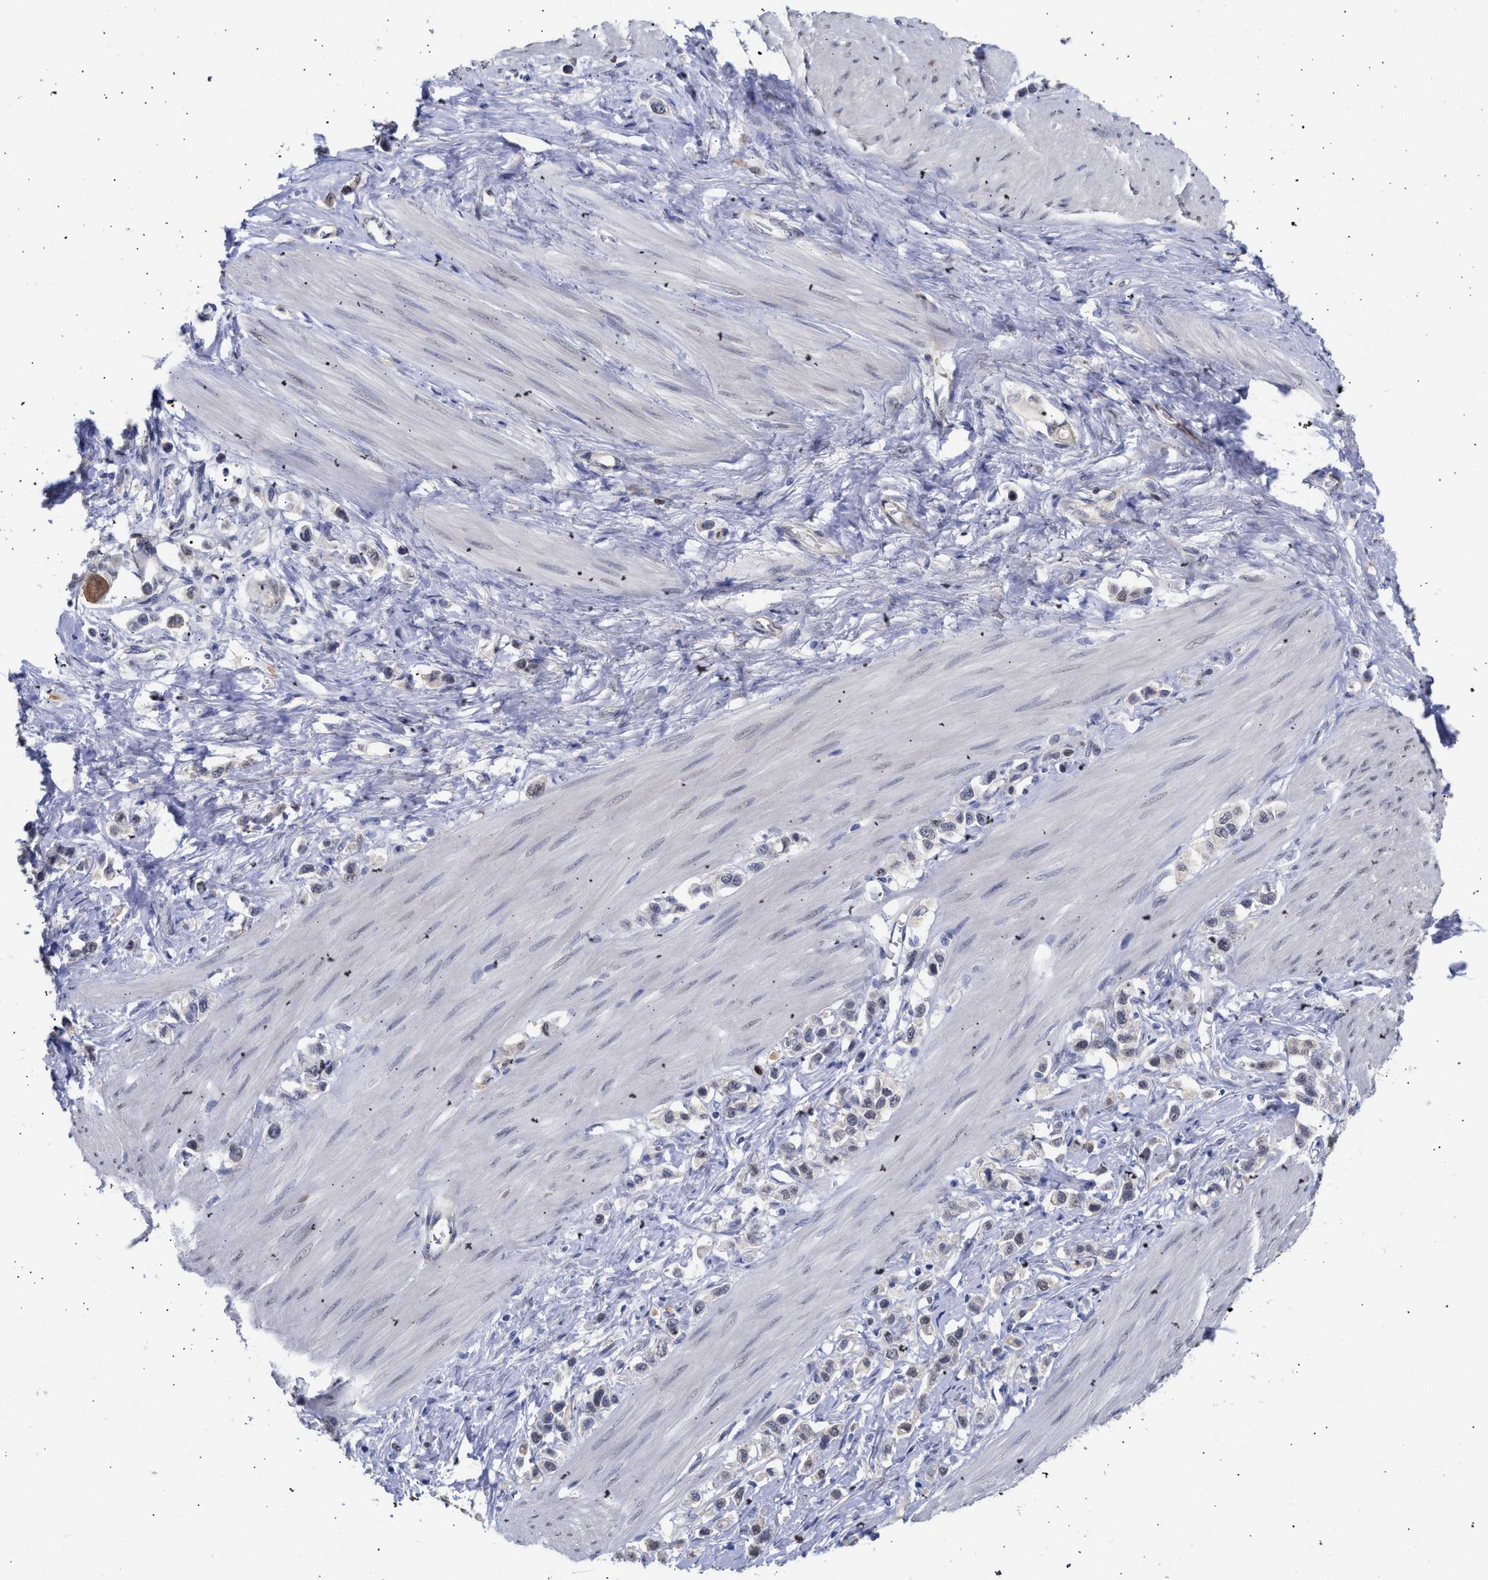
{"staining": {"intensity": "weak", "quantity": "<25%", "location": "nuclear"}, "tissue": "stomach cancer", "cell_type": "Tumor cells", "image_type": "cancer", "snomed": [{"axis": "morphology", "description": "Adenocarcinoma, NOS"}, {"axis": "topography", "description": "Stomach"}], "caption": "Immunohistochemical staining of adenocarcinoma (stomach) reveals no significant staining in tumor cells.", "gene": "THRA", "patient": {"sex": "female", "age": 65}}